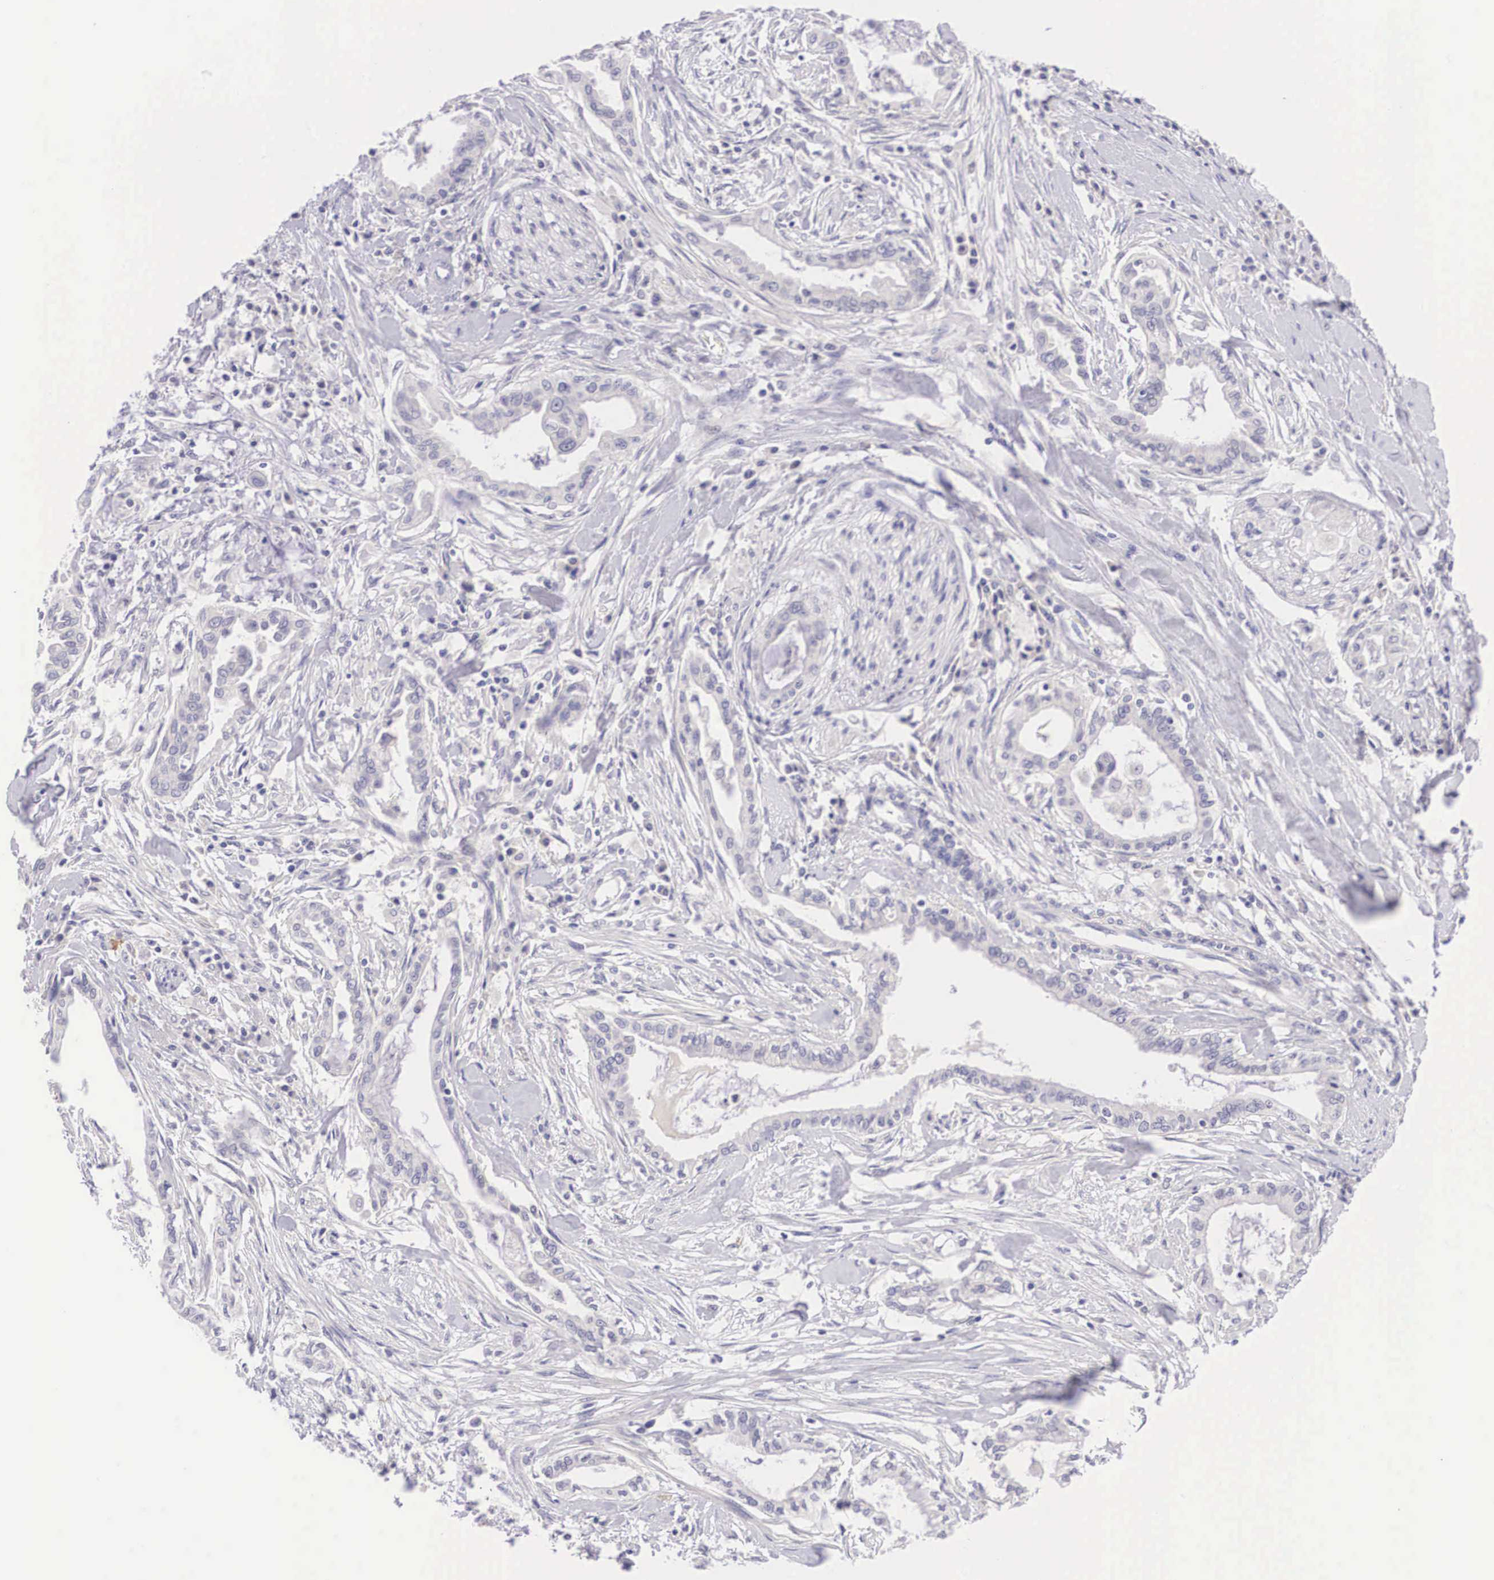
{"staining": {"intensity": "negative", "quantity": "none", "location": "none"}, "tissue": "pancreatic cancer", "cell_type": "Tumor cells", "image_type": "cancer", "snomed": [{"axis": "morphology", "description": "Adenocarcinoma, NOS"}, {"axis": "topography", "description": "Pancreas"}], "caption": "The image displays no staining of tumor cells in pancreatic cancer.", "gene": "BCL6", "patient": {"sex": "female", "age": 64}}